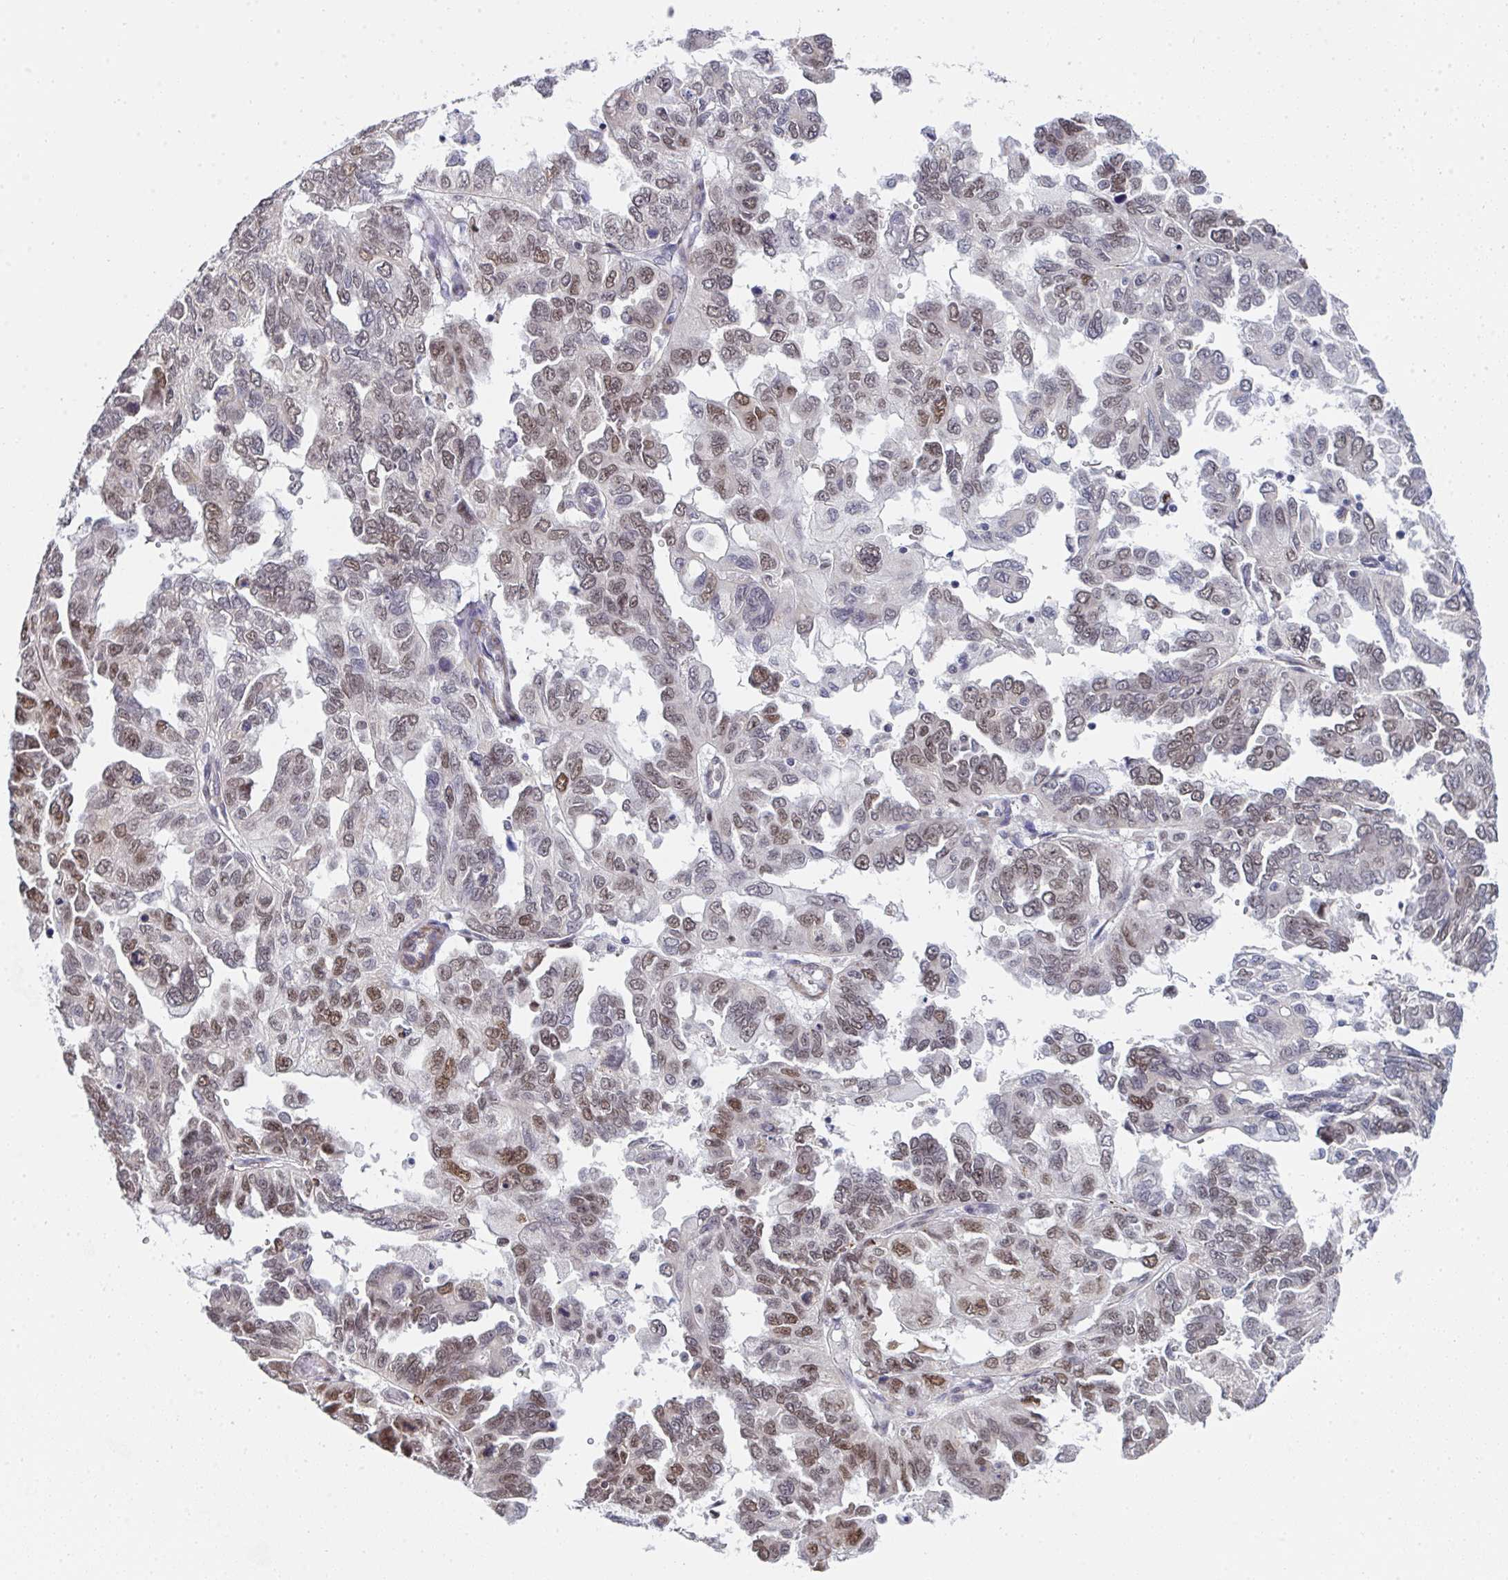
{"staining": {"intensity": "moderate", "quantity": "25%-75%", "location": "nuclear"}, "tissue": "ovarian cancer", "cell_type": "Tumor cells", "image_type": "cancer", "snomed": [{"axis": "morphology", "description": "Cystadenocarcinoma, serous, NOS"}, {"axis": "topography", "description": "Ovary"}], "caption": "A medium amount of moderate nuclear expression is present in about 25%-75% of tumor cells in ovarian cancer (serous cystadenocarcinoma) tissue. (Brightfield microscopy of DAB IHC at high magnification).", "gene": "GINS2", "patient": {"sex": "female", "age": 53}}